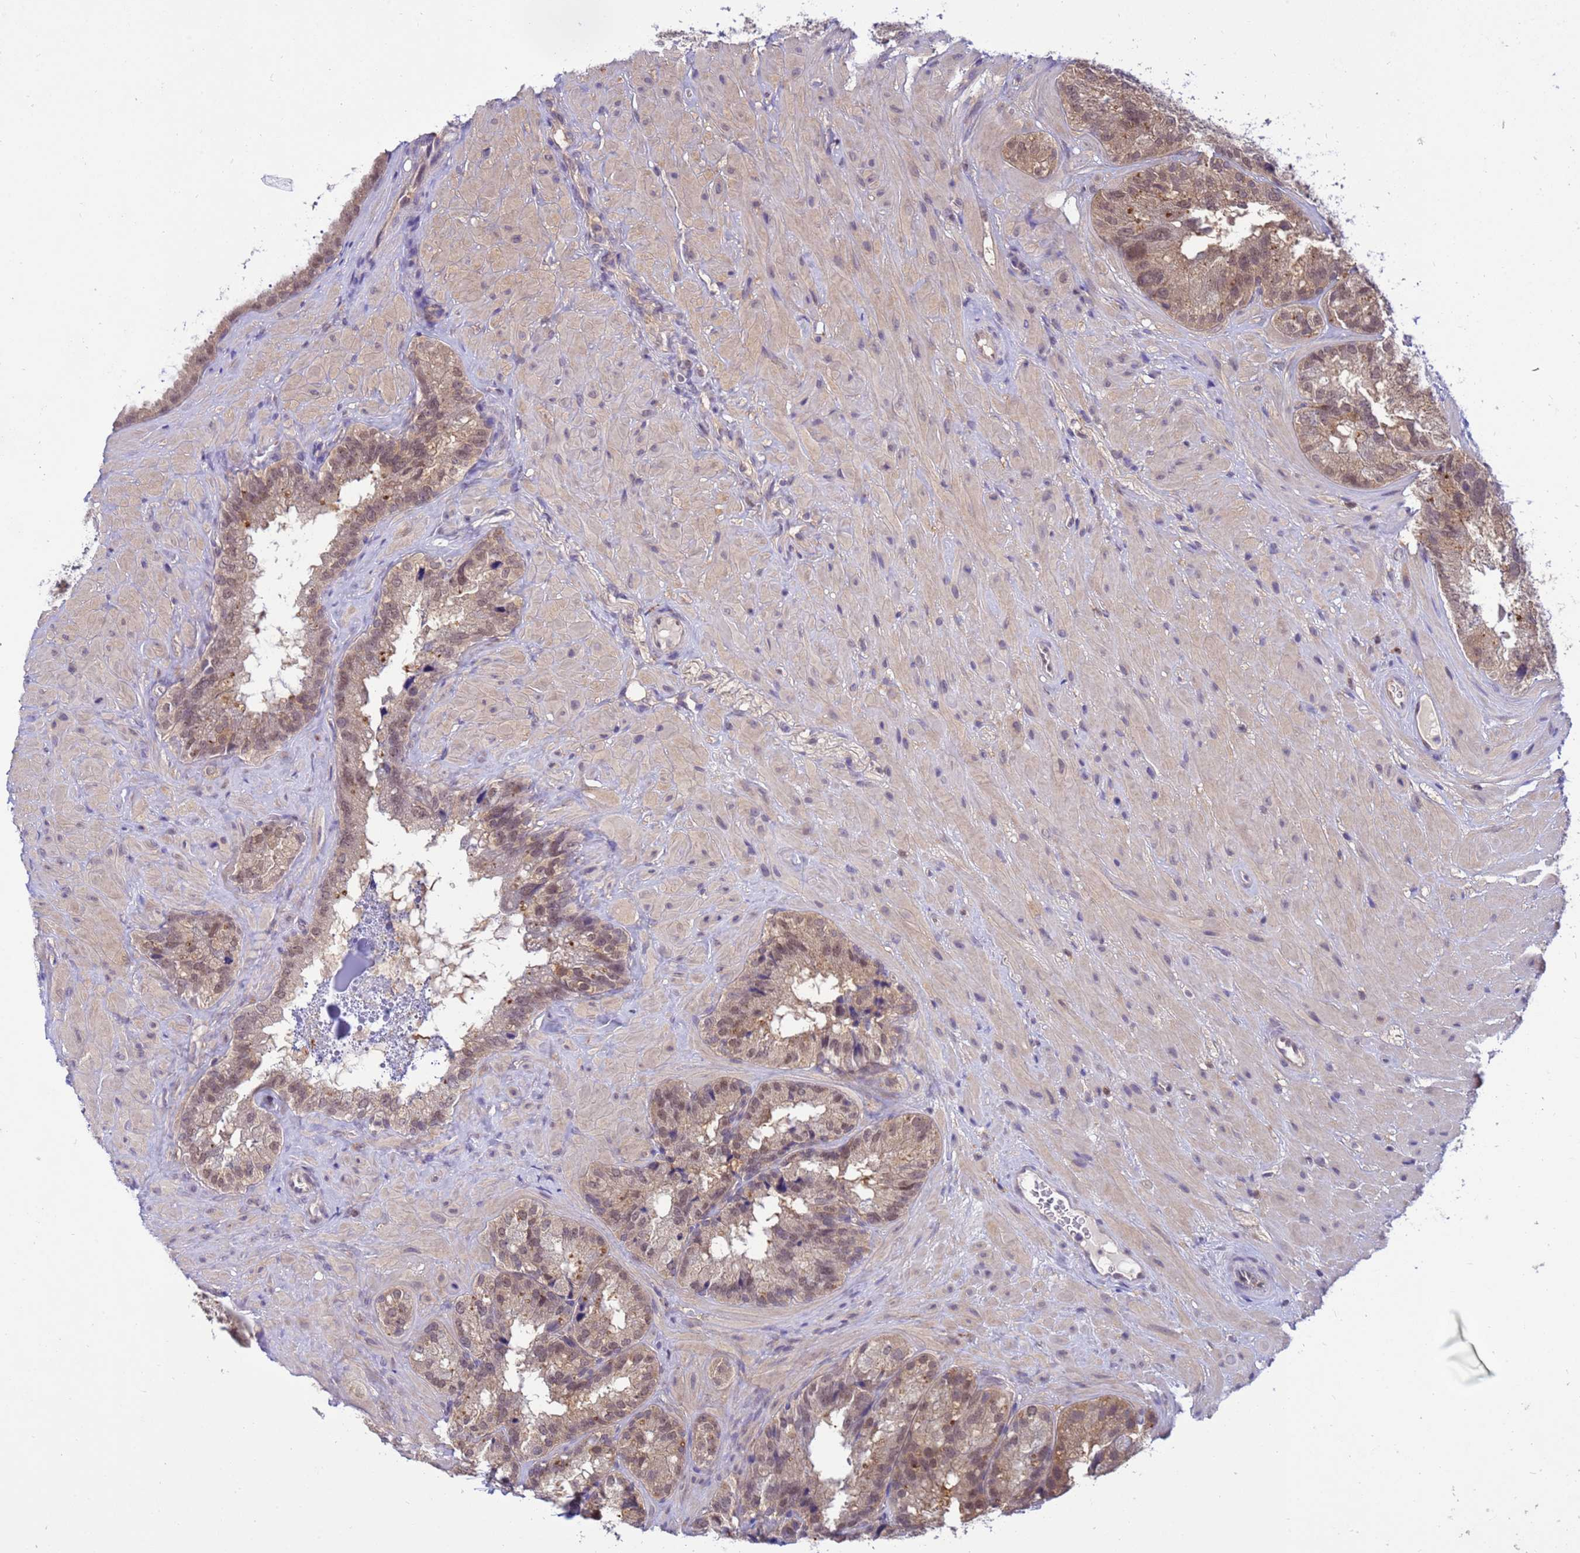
{"staining": {"intensity": "moderate", "quantity": "<25%", "location": "cytoplasmic/membranous,nuclear"}, "tissue": "seminal vesicle", "cell_type": "Glandular cells", "image_type": "normal", "snomed": [{"axis": "morphology", "description": "Normal tissue, NOS"}, {"axis": "topography", "description": "Seminal veicle"}], "caption": "Immunohistochemical staining of benign seminal vesicle shows moderate cytoplasmic/membranous,nuclear protein positivity in about <25% of glandular cells.", "gene": "NPEPPS", "patient": {"sex": "male", "age": 58}}